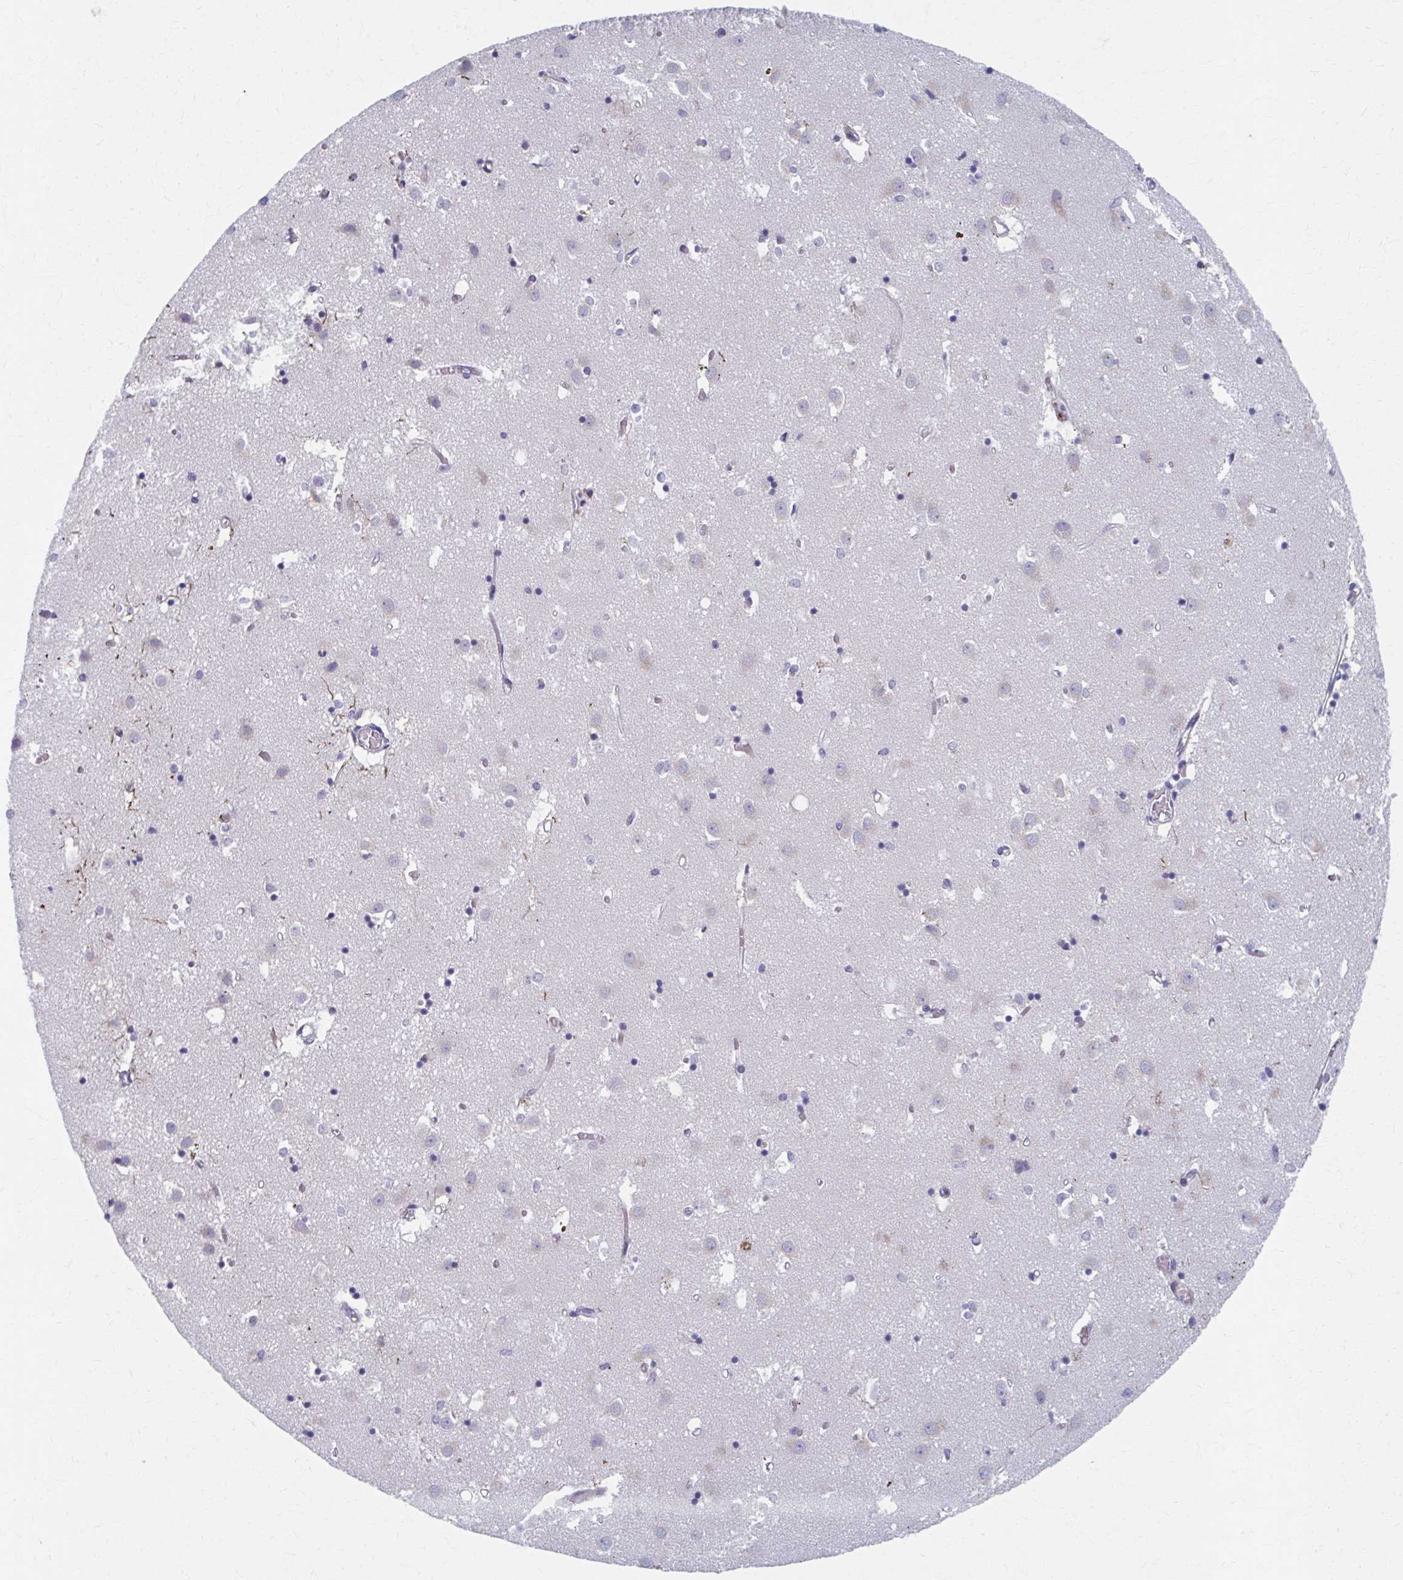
{"staining": {"intensity": "negative", "quantity": "none", "location": "none"}, "tissue": "caudate", "cell_type": "Glial cells", "image_type": "normal", "snomed": [{"axis": "morphology", "description": "Normal tissue, NOS"}, {"axis": "topography", "description": "Lateral ventricle wall"}], "caption": "The image demonstrates no staining of glial cells in benign caudate.", "gene": "ABHD16B", "patient": {"sex": "male", "age": 70}}